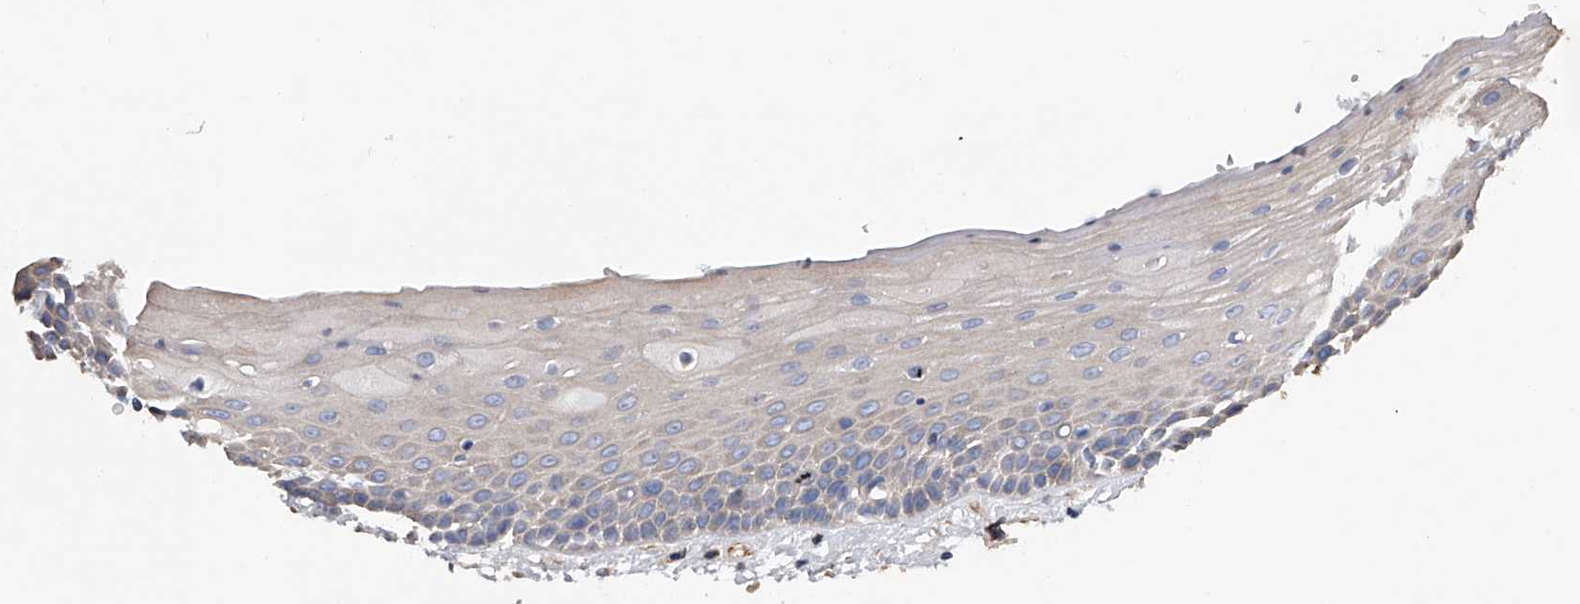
{"staining": {"intensity": "weak", "quantity": "<25%", "location": "cytoplasmic/membranous"}, "tissue": "oral mucosa", "cell_type": "Squamous epithelial cells", "image_type": "normal", "snomed": [{"axis": "morphology", "description": "Normal tissue, NOS"}, {"axis": "topography", "description": "Oral tissue"}], "caption": "This is a micrograph of IHC staining of unremarkable oral mucosa, which shows no staining in squamous epithelial cells. (Immunohistochemistry, brightfield microscopy, high magnification).", "gene": "RWDD2A", "patient": {"sex": "female", "age": 76}}